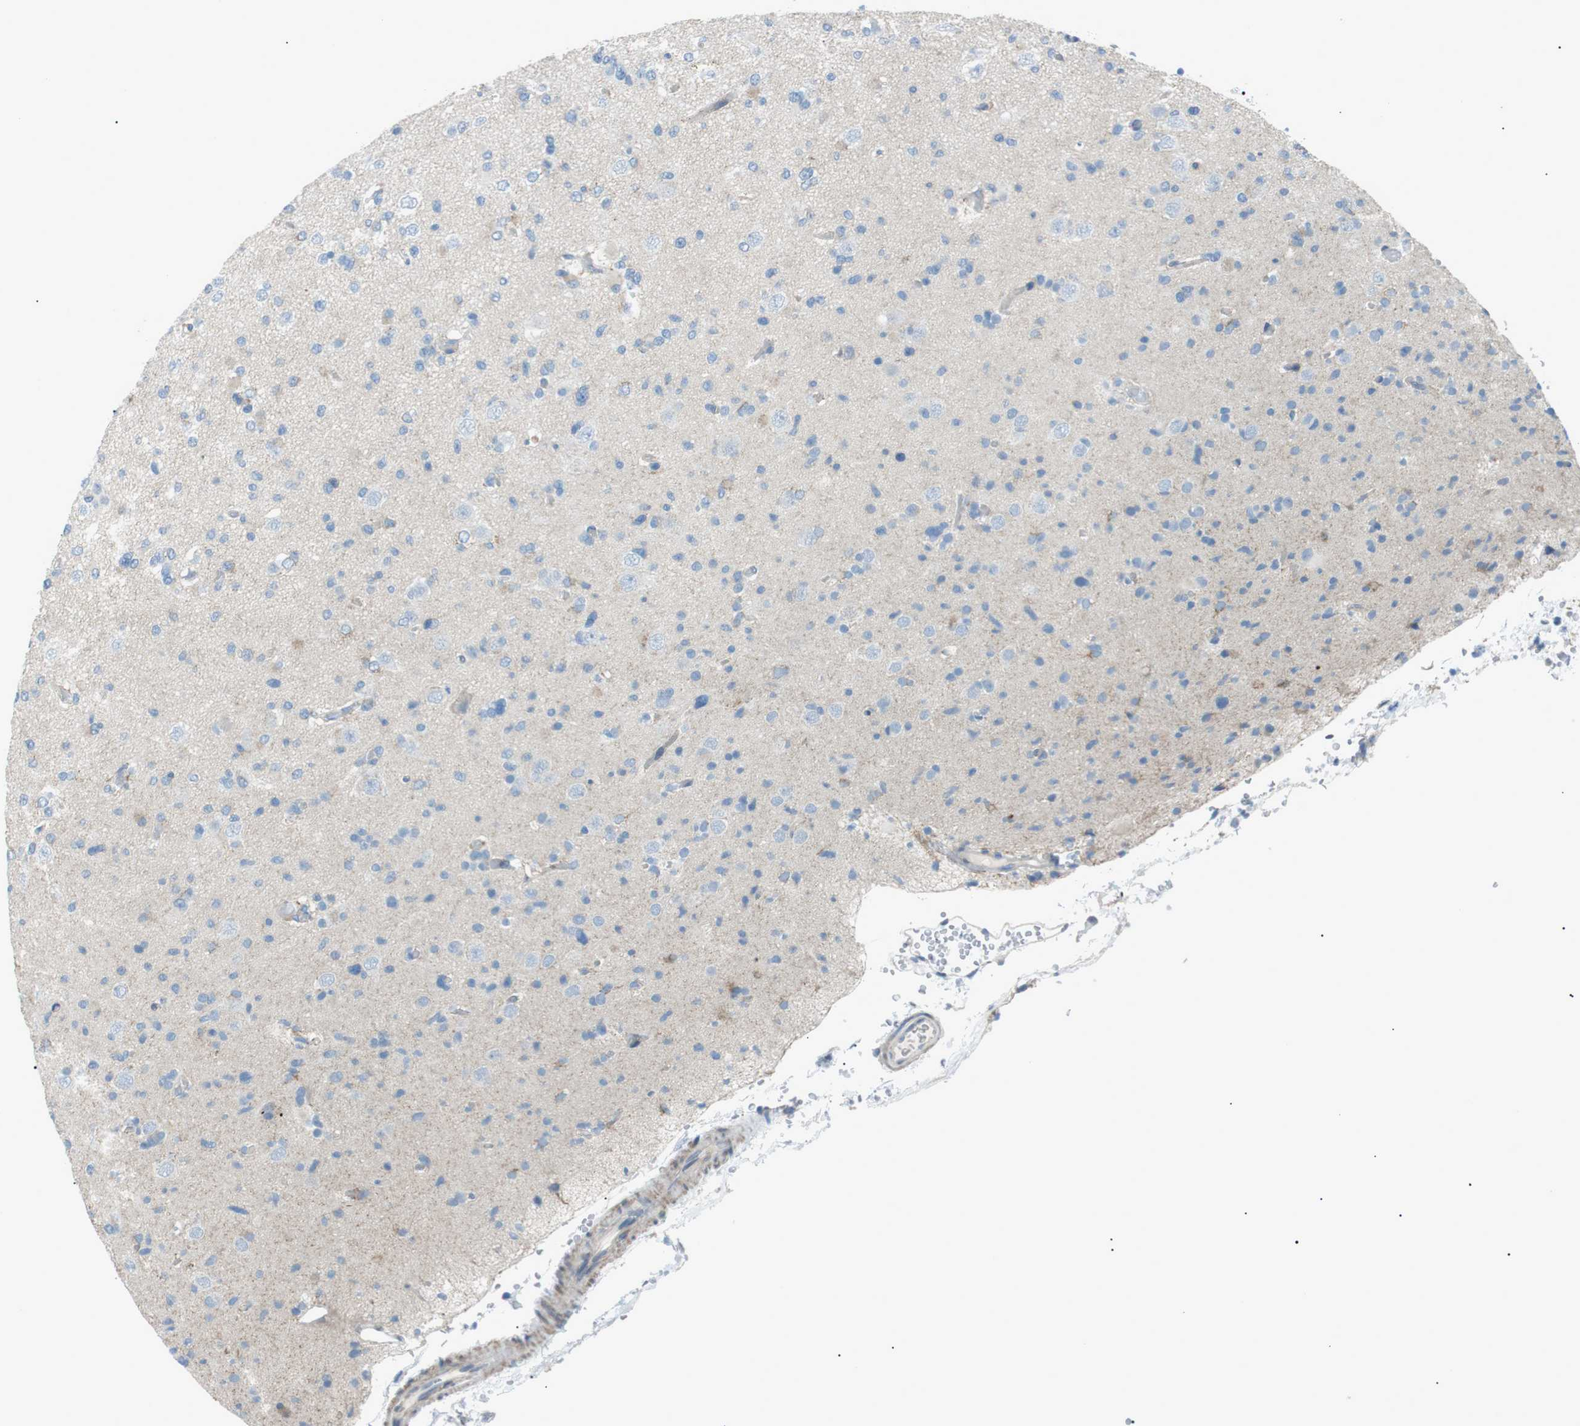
{"staining": {"intensity": "weak", "quantity": "25%-75%", "location": "cytoplasmic/membranous"}, "tissue": "glioma", "cell_type": "Tumor cells", "image_type": "cancer", "snomed": [{"axis": "morphology", "description": "Glioma, malignant, Low grade"}, {"axis": "topography", "description": "Brain"}], "caption": "Human glioma stained with a protein marker displays weak staining in tumor cells.", "gene": "MTARC2", "patient": {"sex": "female", "age": 22}}